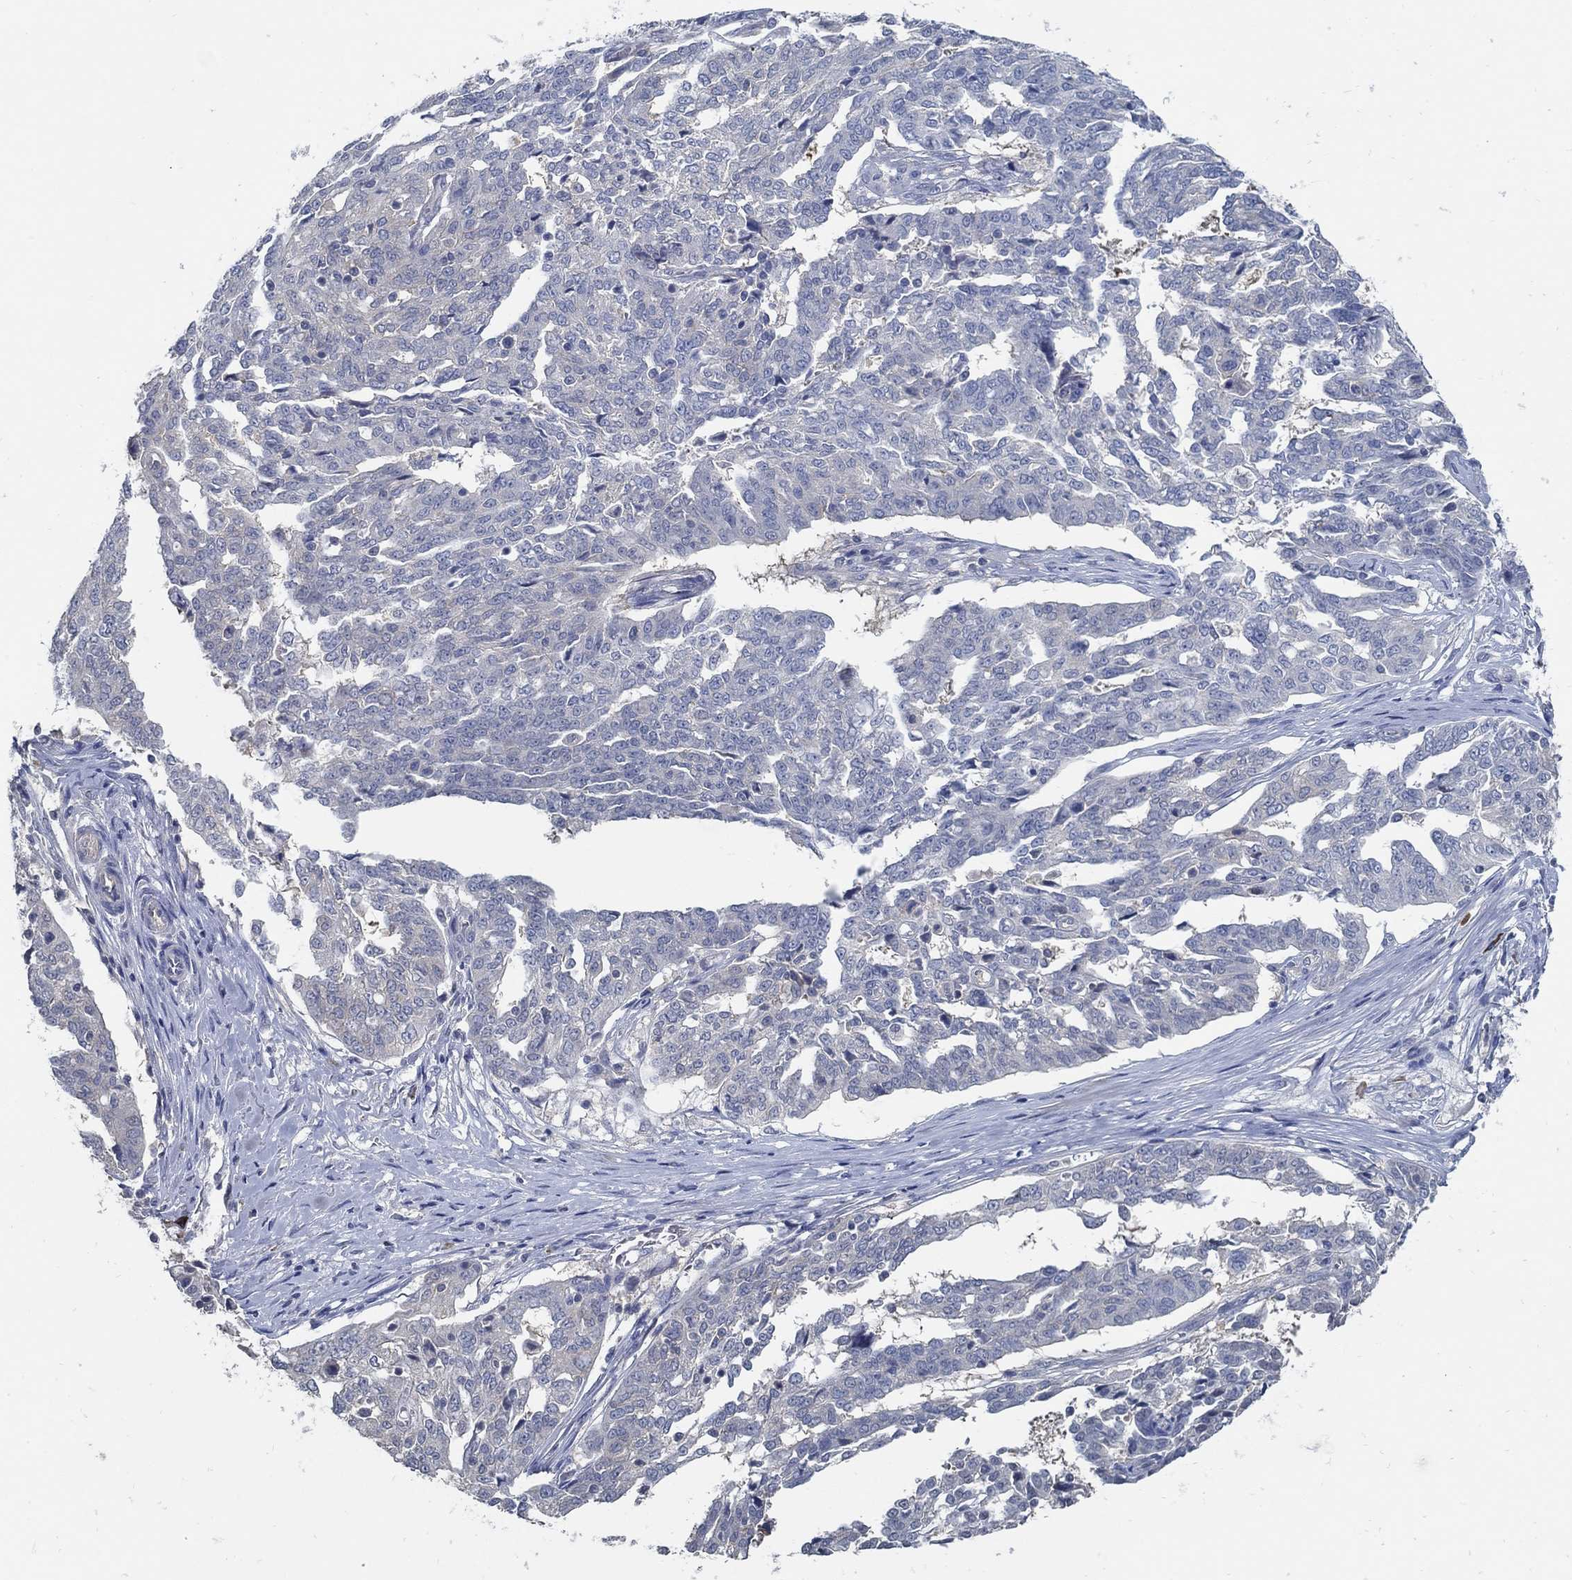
{"staining": {"intensity": "negative", "quantity": "none", "location": "none"}, "tissue": "ovarian cancer", "cell_type": "Tumor cells", "image_type": "cancer", "snomed": [{"axis": "morphology", "description": "Cystadenocarcinoma, serous, NOS"}, {"axis": "topography", "description": "Ovary"}], "caption": "Protein analysis of serous cystadenocarcinoma (ovarian) reveals no significant expression in tumor cells.", "gene": "PCDH11X", "patient": {"sex": "female", "age": 67}}